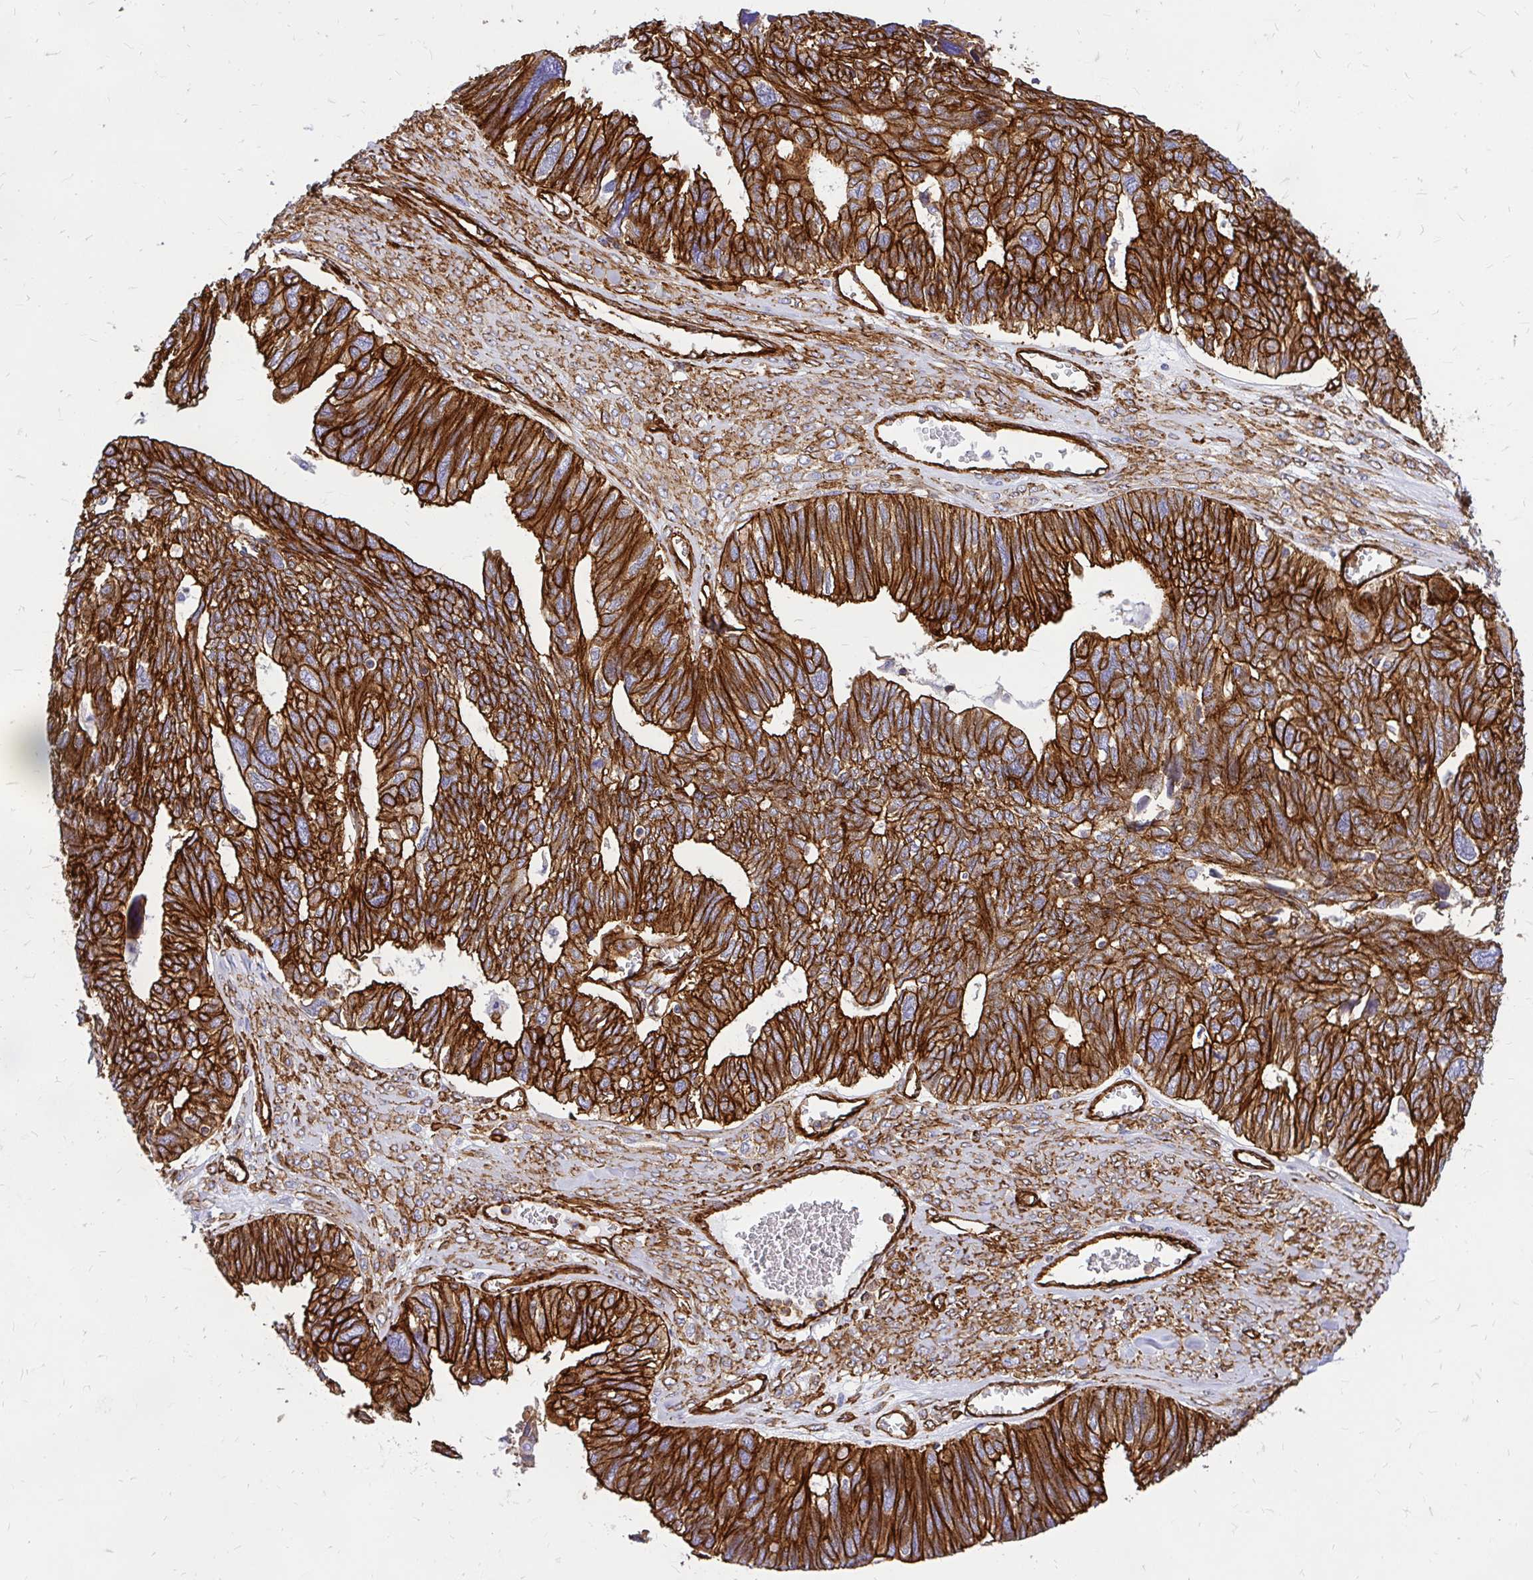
{"staining": {"intensity": "strong", "quantity": ">75%", "location": "cytoplasmic/membranous"}, "tissue": "ovarian cancer", "cell_type": "Tumor cells", "image_type": "cancer", "snomed": [{"axis": "morphology", "description": "Cystadenocarcinoma, serous, NOS"}, {"axis": "topography", "description": "Ovary"}], "caption": "Tumor cells display high levels of strong cytoplasmic/membranous staining in about >75% of cells in human serous cystadenocarcinoma (ovarian).", "gene": "MAP1LC3B", "patient": {"sex": "female", "age": 79}}